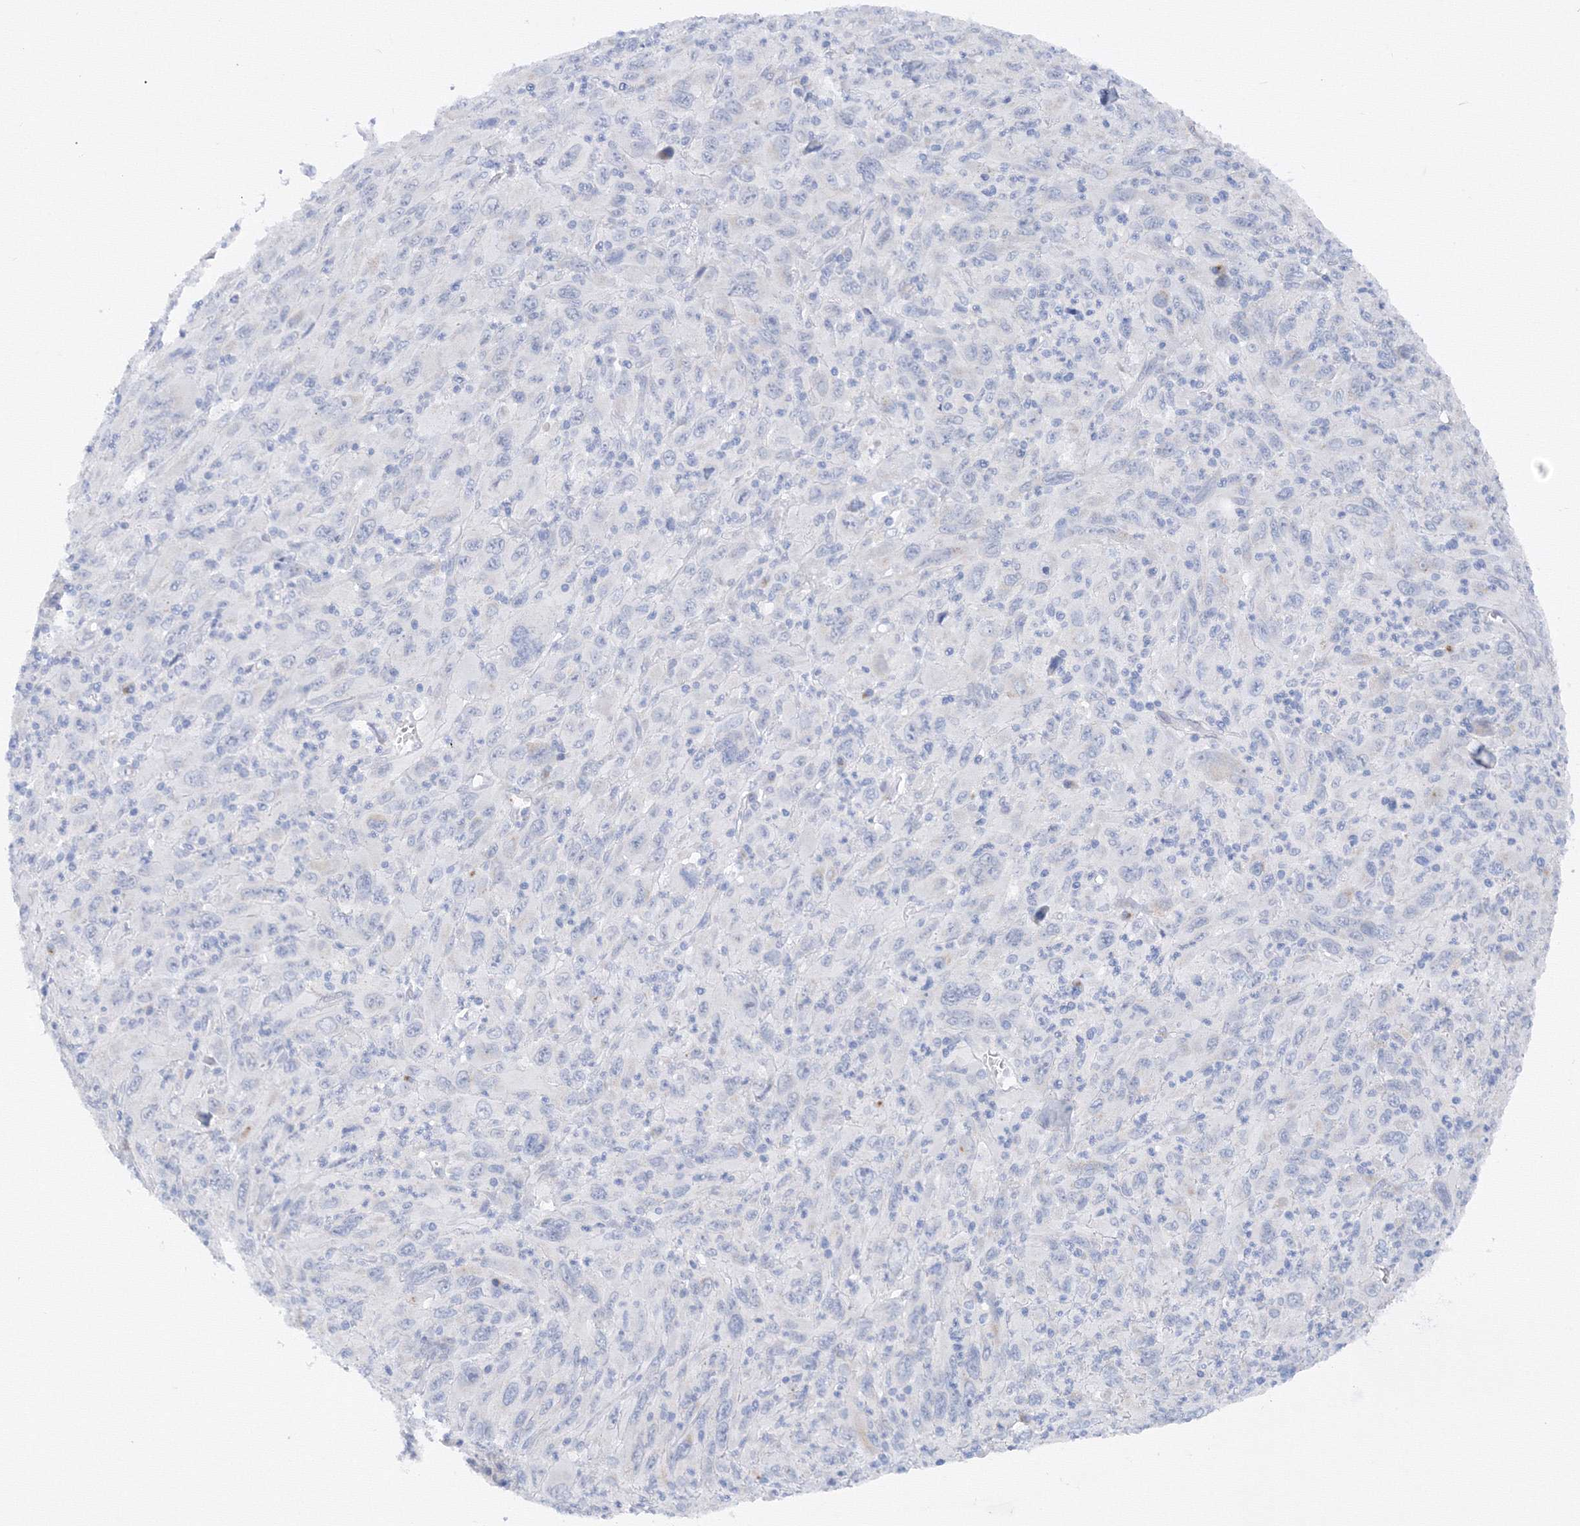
{"staining": {"intensity": "negative", "quantity": "none", "location": "none"}, "tissue": "melanoma", "cell_type": "Tumor cells", "image_type": "cancer", "snomed": [{"axis": "morphology", "description": "Malignant melanoma, Metastatic site"}, {"axis": "topography", "description": "Skin"}], "caption": "The IHC histopathology image has no significant staining in tumor cells of malignant melanoma (metastatic site) tissue. (DAB IHC, high magnification).", "gene": "TAMM41", "patient": {"sex": "female", "age": 56}}